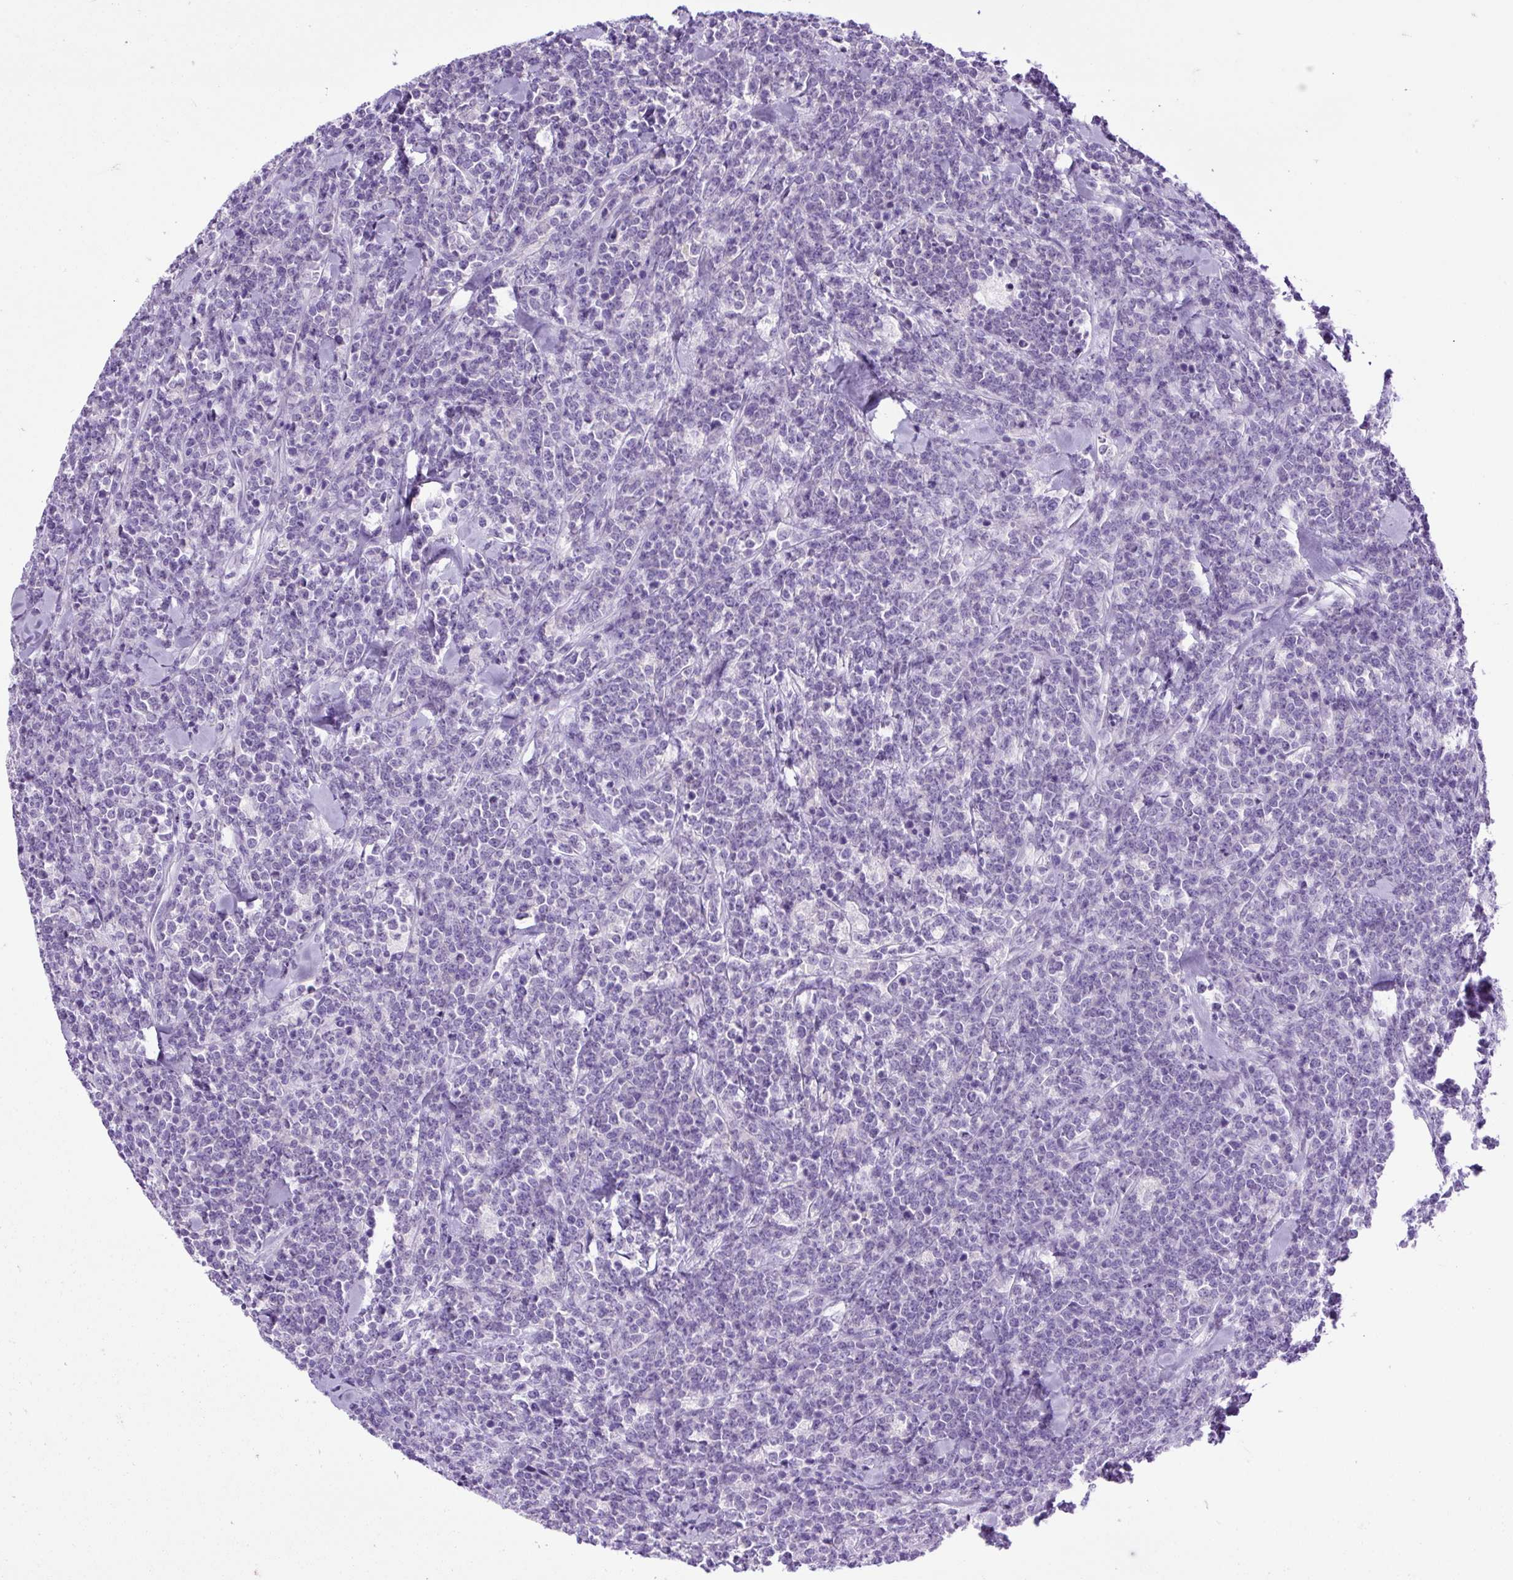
{"staining": {"intensity": "negative", "quantity": "none", "location": "none"}, "tissue": "lymphoma", "cell_type": "Tumor cells", "image_type": "cancer", "snomed": [{"axis": "morphology", "description": "Malignant lymphoma, non-Hodgkin's type, High grade"}, {"axis": "topography", "description": "Small intestine"}, {"axis": "topography", "description": "Colon"}], "caption": "Tumor cells are negative for protein expression in human malignant lymphoma, non-Hodgkin's type (high-grade).", "gene": "PDIA2", "patient": {"sex": "male", "age": 8}}